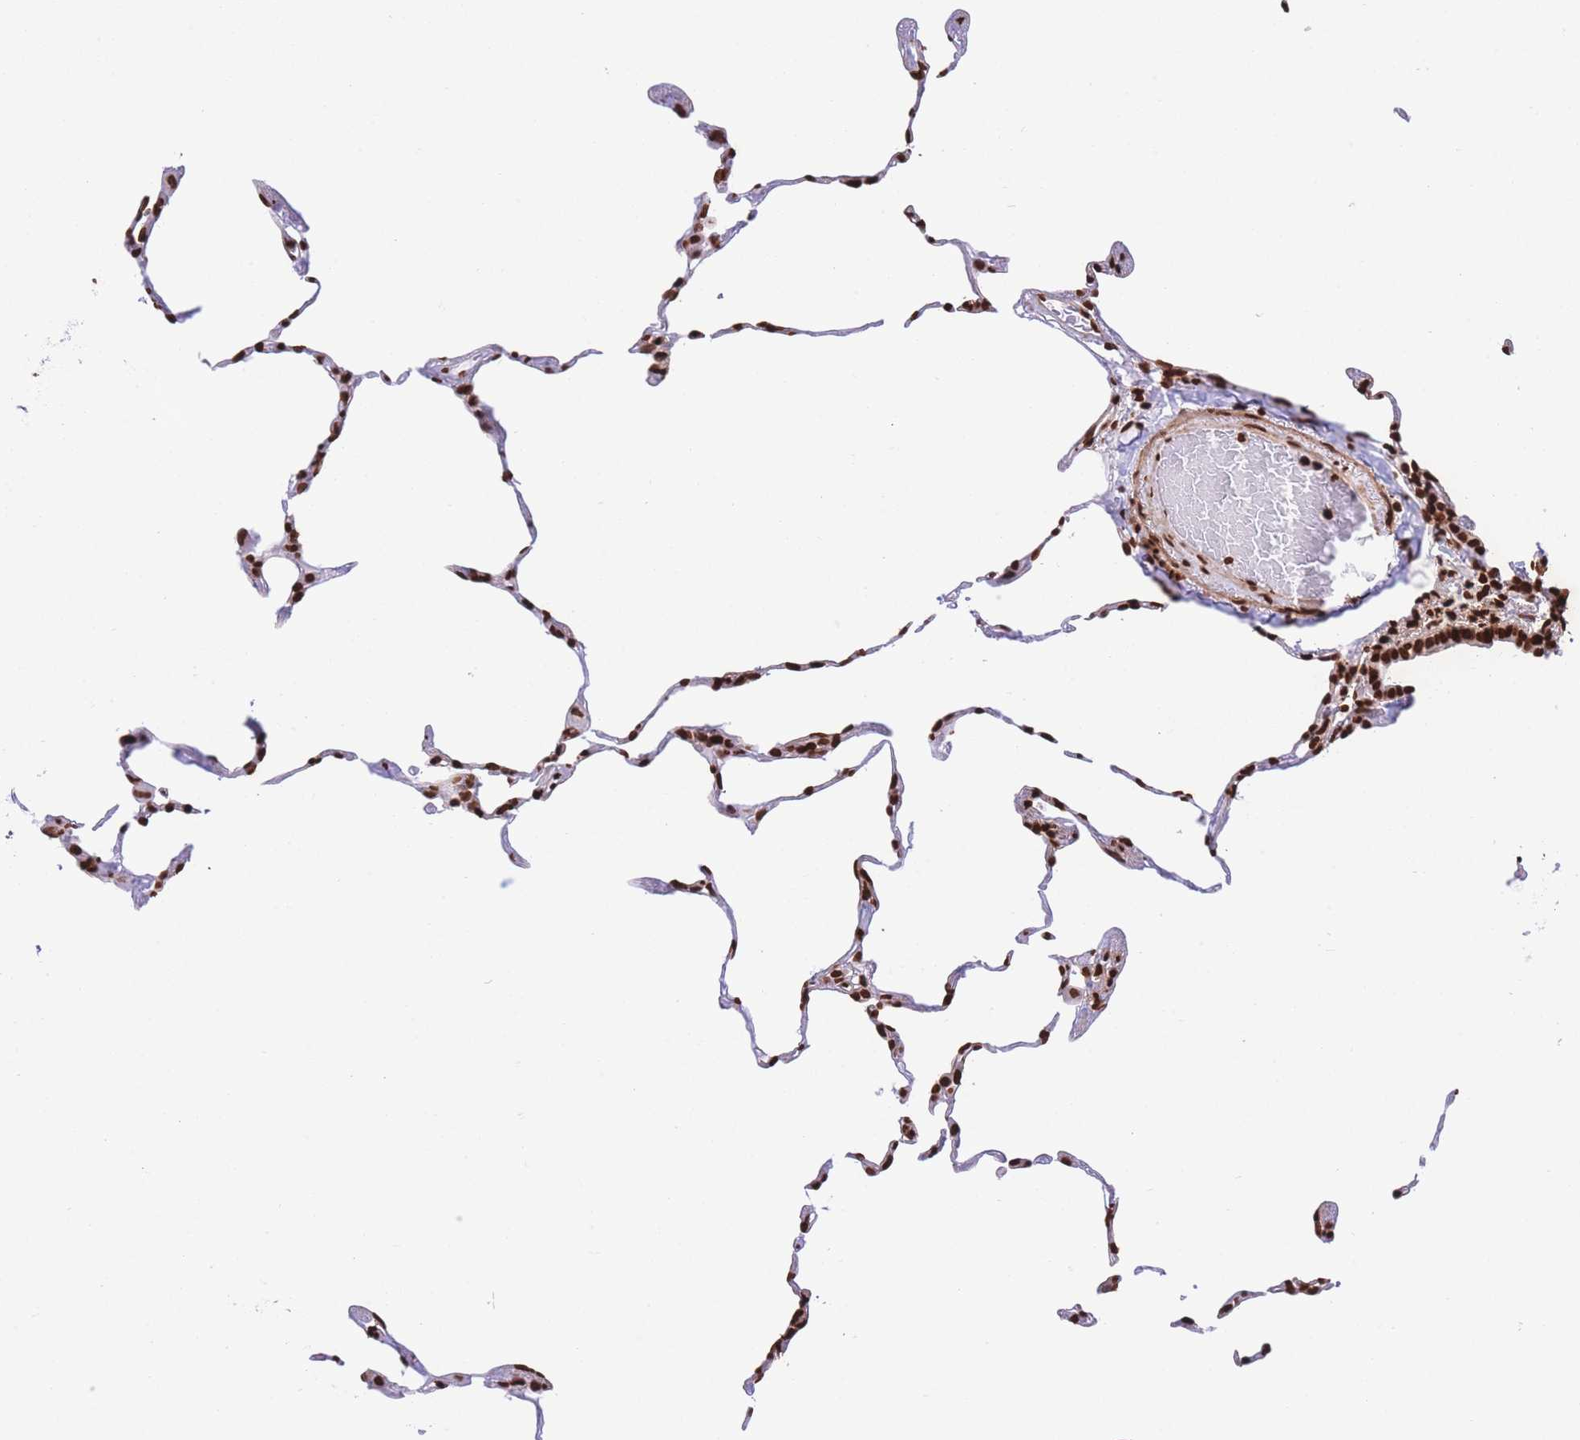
{"staining": {"intensity": "strong", "quantity": ">75%", "location": "nuclear"}, "tissue": "lung", "cell_type": "Alveolar cells", "image_type": "normal", "snomed": [{"axis": "morphology", "description": "Normal tissue, NOS"}, {"axis": "topography", "description": "Lung"}], "caption": "About >75% of alveolar cells in unremarkable lung display strong nuclear protein expression as visualized by brown immunohistochemical staining.", "gene": "H2BC10", "patient": {"sex": "female", "age": 57}}